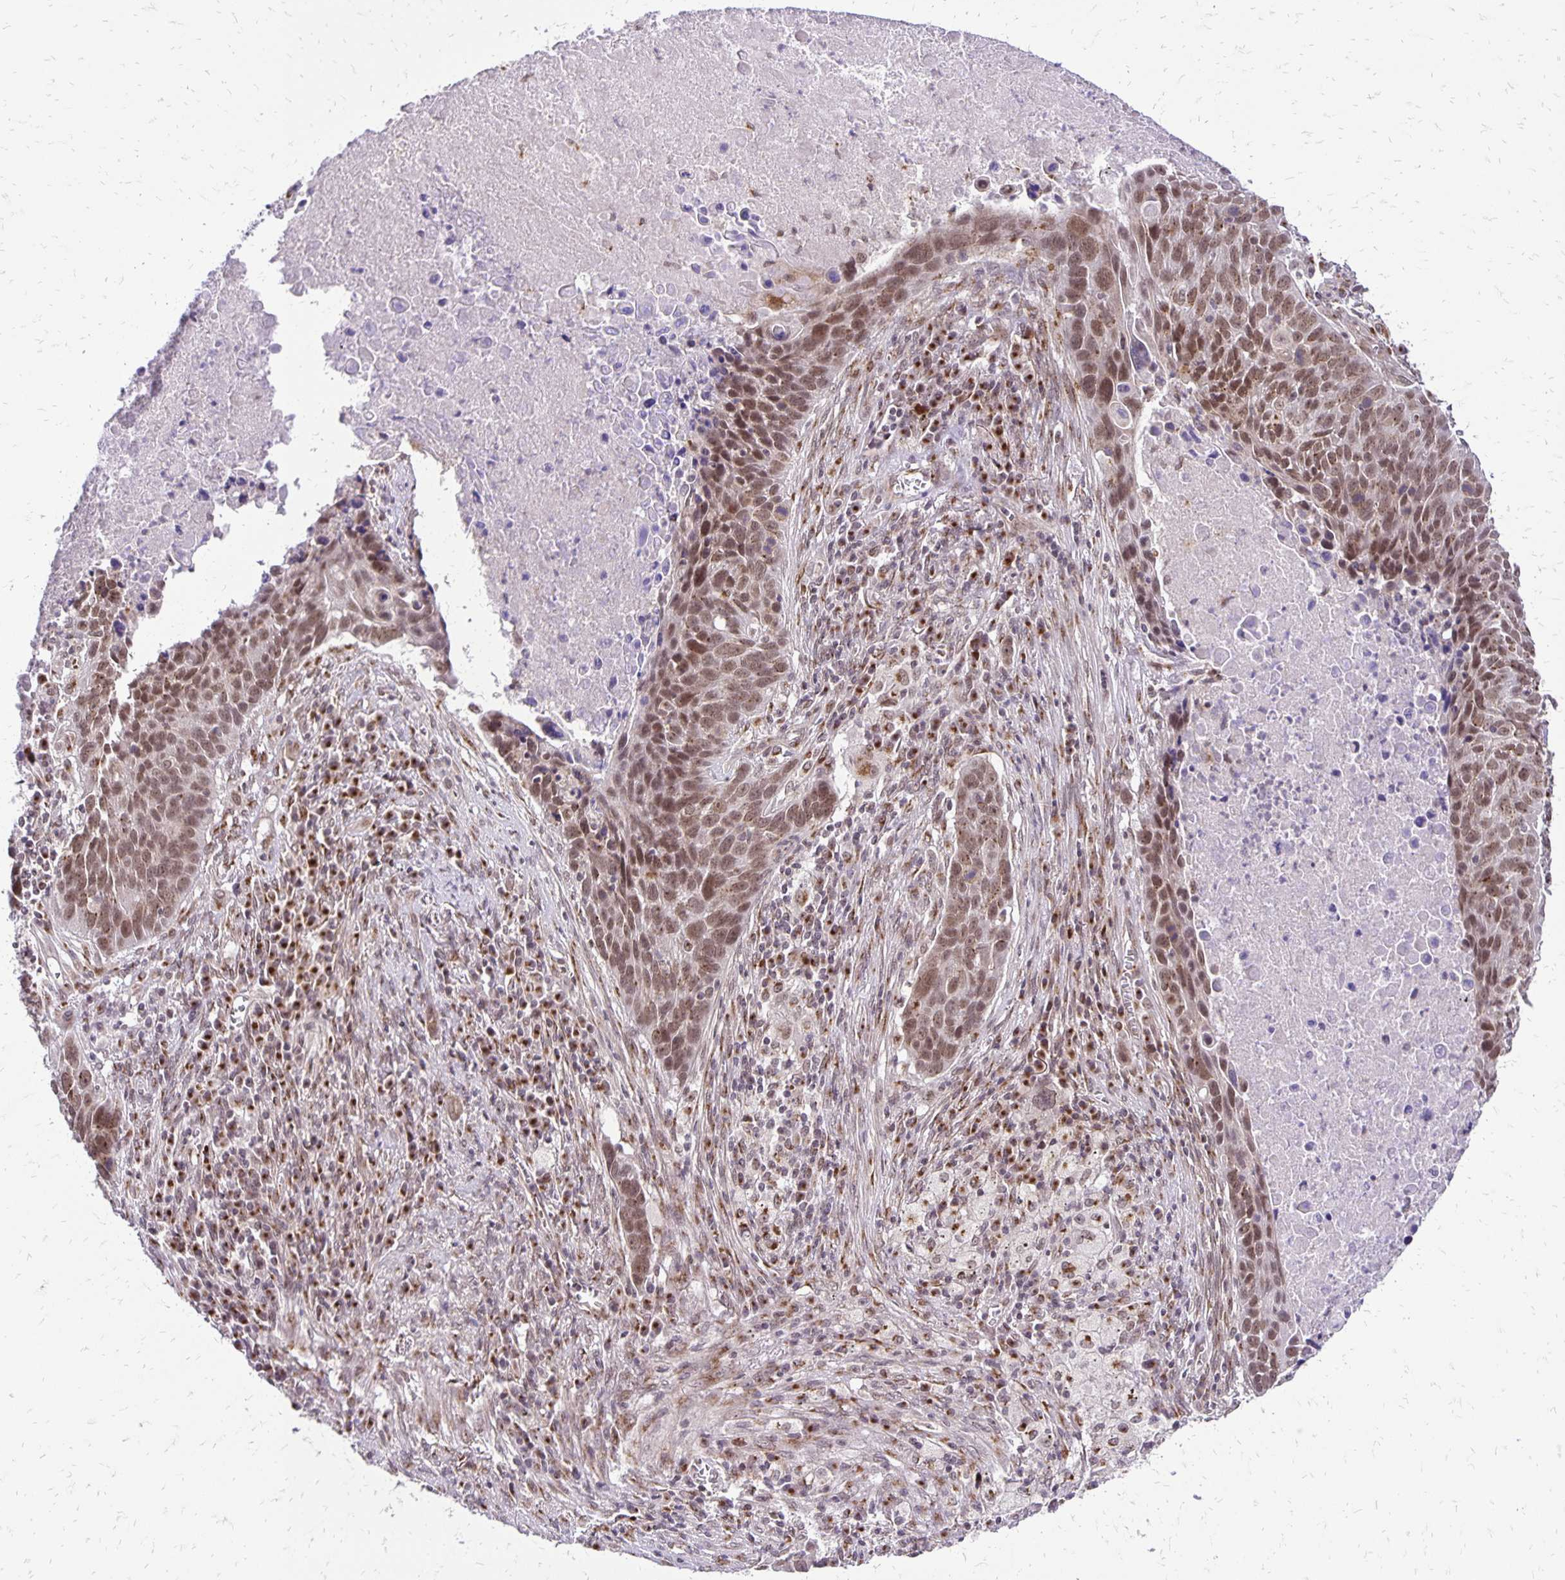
{"staining": {"intensity": "moderate", "quantity": ">75%", "location": "cytoplasmic/membranous,nuclear"}, "tissue": "lung cancer", "cell_type": "Tumor cells", "image_type": "cancer", "snomed": [{"axis": "morphology", "description": "Squamous cell carcinoma, NOS"}, {"axis": "topography", "description": "Lung"}], "caption": "Immunohistochemical staining of human lung cancer (squamous cell carcinoma) shows medium levels of moderate cytoplasmic/membranous and nuclear expression in approximately >75% of tumor cells.", "gene": "GOLGA5", "patient": {"sex": "male", "age": 78}}